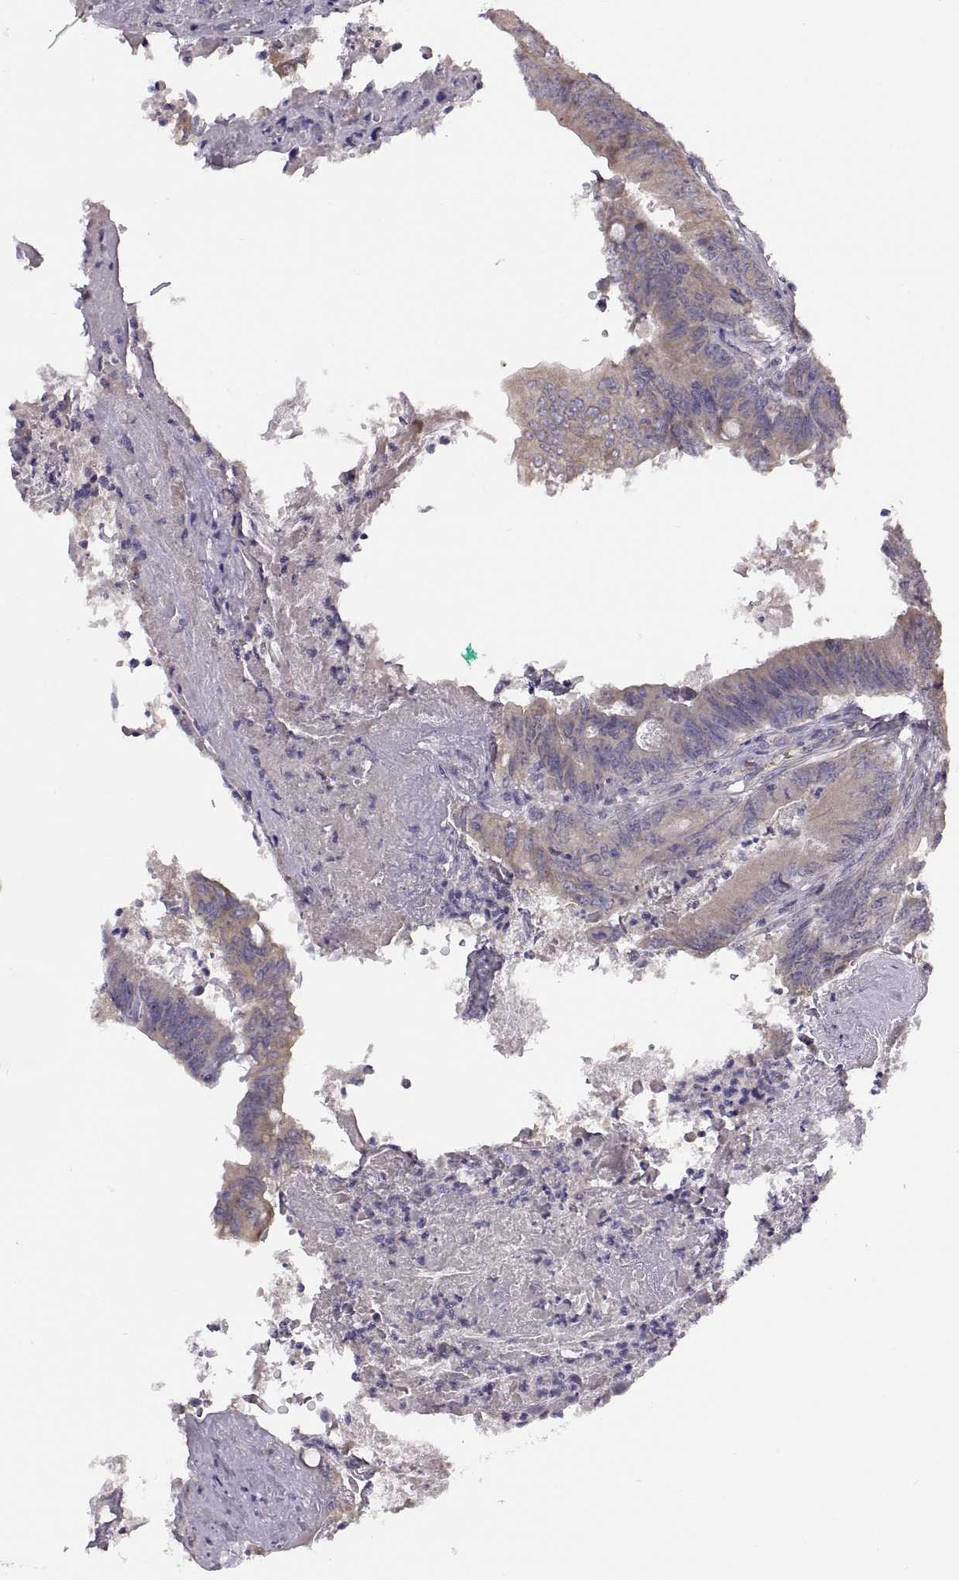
{"staining": {"intensity": "weak", "quantity": ">75%", "location": "cytoplasmic/membranous"}, "tissue": "colorectal cancer", "cell_type": "Tumor cells", "image_type": "cancer", "snomed": [{"axis": "morphology", "description": "Adenocarcinoma, NOS"}, {"axis": "topography", "description": "Colon"}], "caption": "This is an image of immunohistochemistry (IHC) staining of adenocarcinoma (colorectal), which shows weak expression in the cytoplasmic/membranous of tumor cells.", "gene": "ACSBG2", "patient": {"sex": "female", "age": 70}}